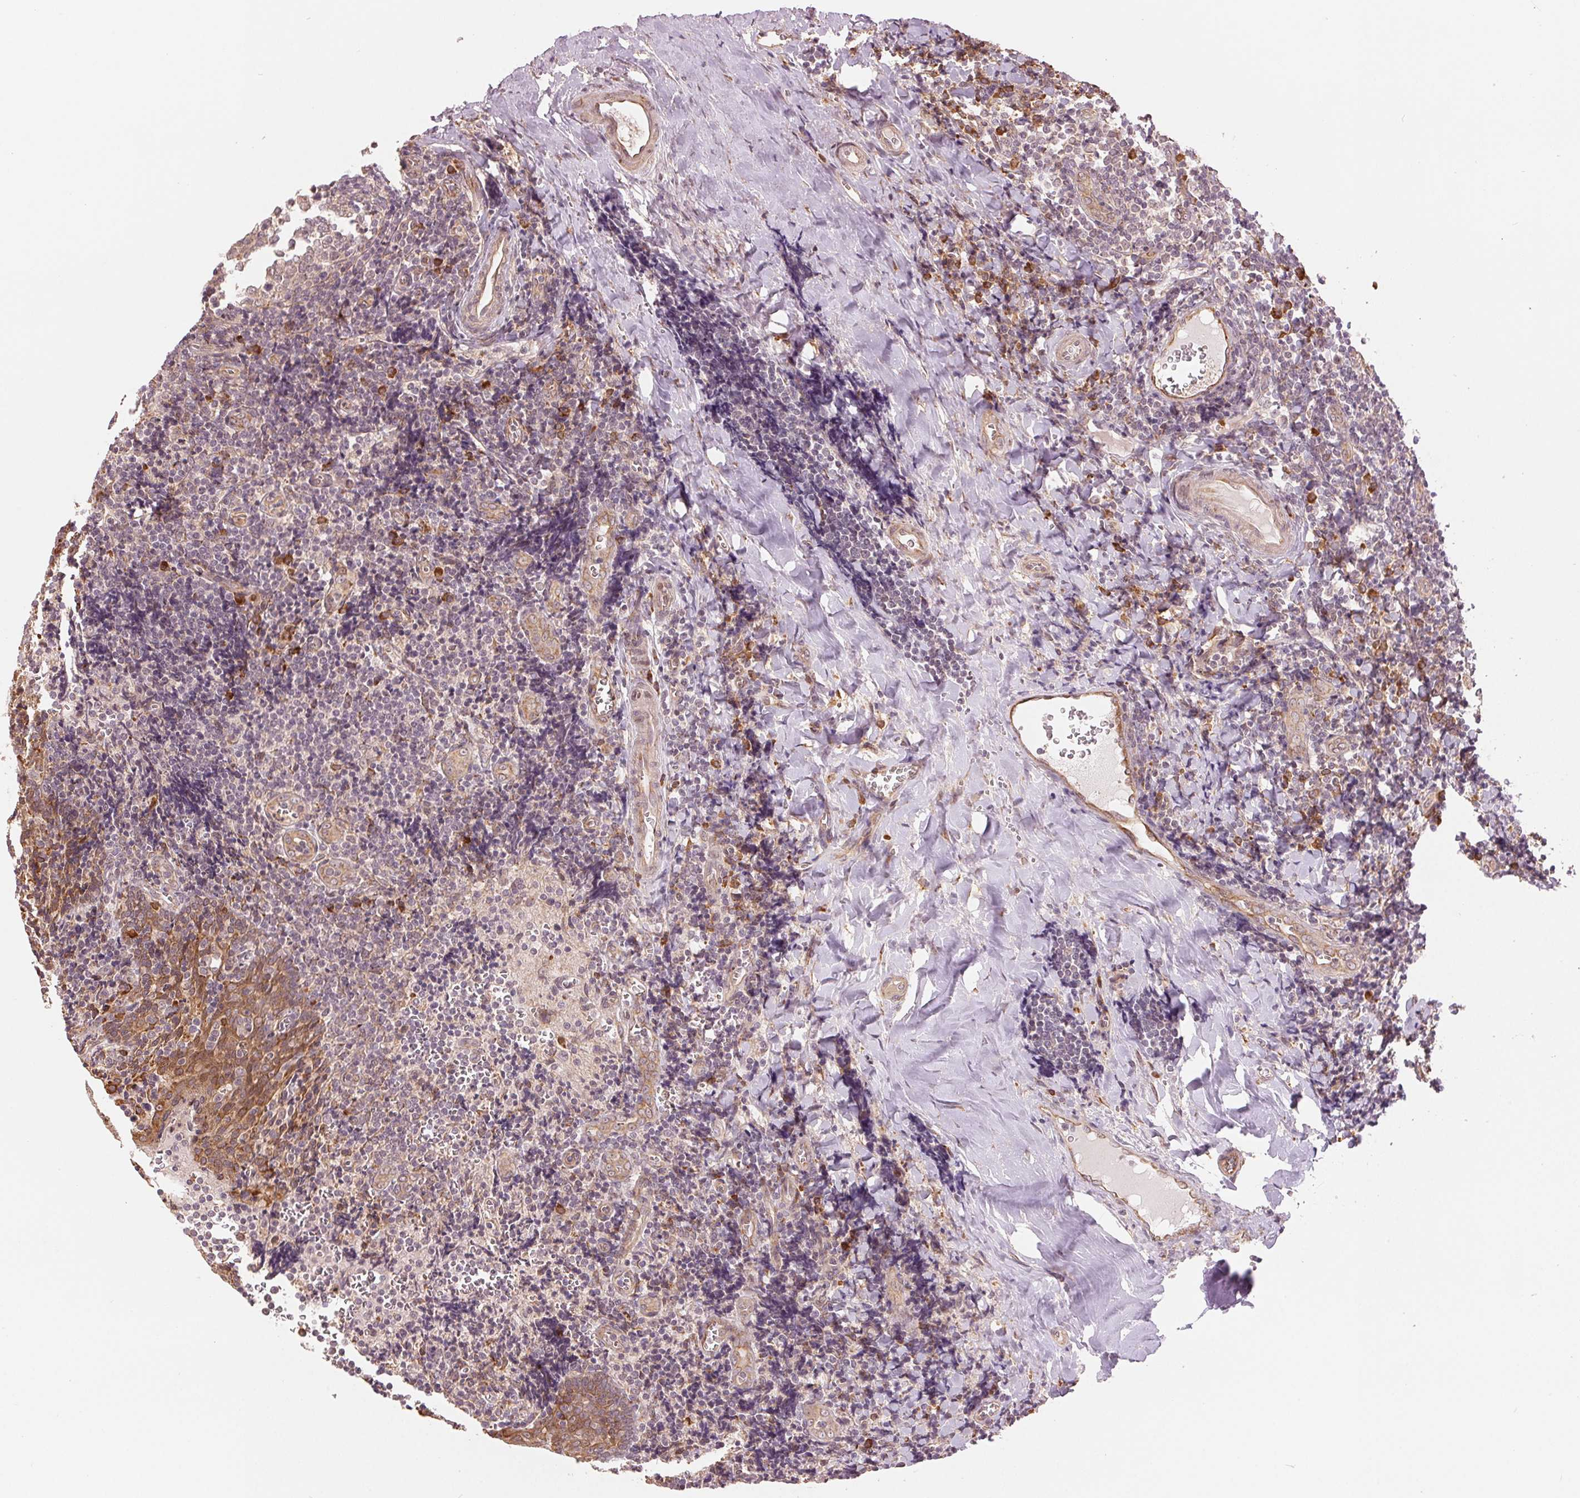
{"staining": {"intensity": "strong", "quantity": "<25%", "location": "cytoplasmic/membranous"}, "tissue": "tonsil", "cell_type": "Germinal center cells", "image_type": "normal", "snomed": [{"axis": "morphology", "description": "Normal tissue, NOS"}, {"axis": "morphology", "description": "Inflammation, NOS"}, {"axis": "topography", "description": "Tonsil"}], "caption": "High-power microscopy captured an immunohistochemistry image of benign tonsil, revealing strong cytoplasmic/membranous positivity in about <25% of germinal center cells.", "gene": "SLC20A1", "patient": {"sex": "female", "age": 31}}